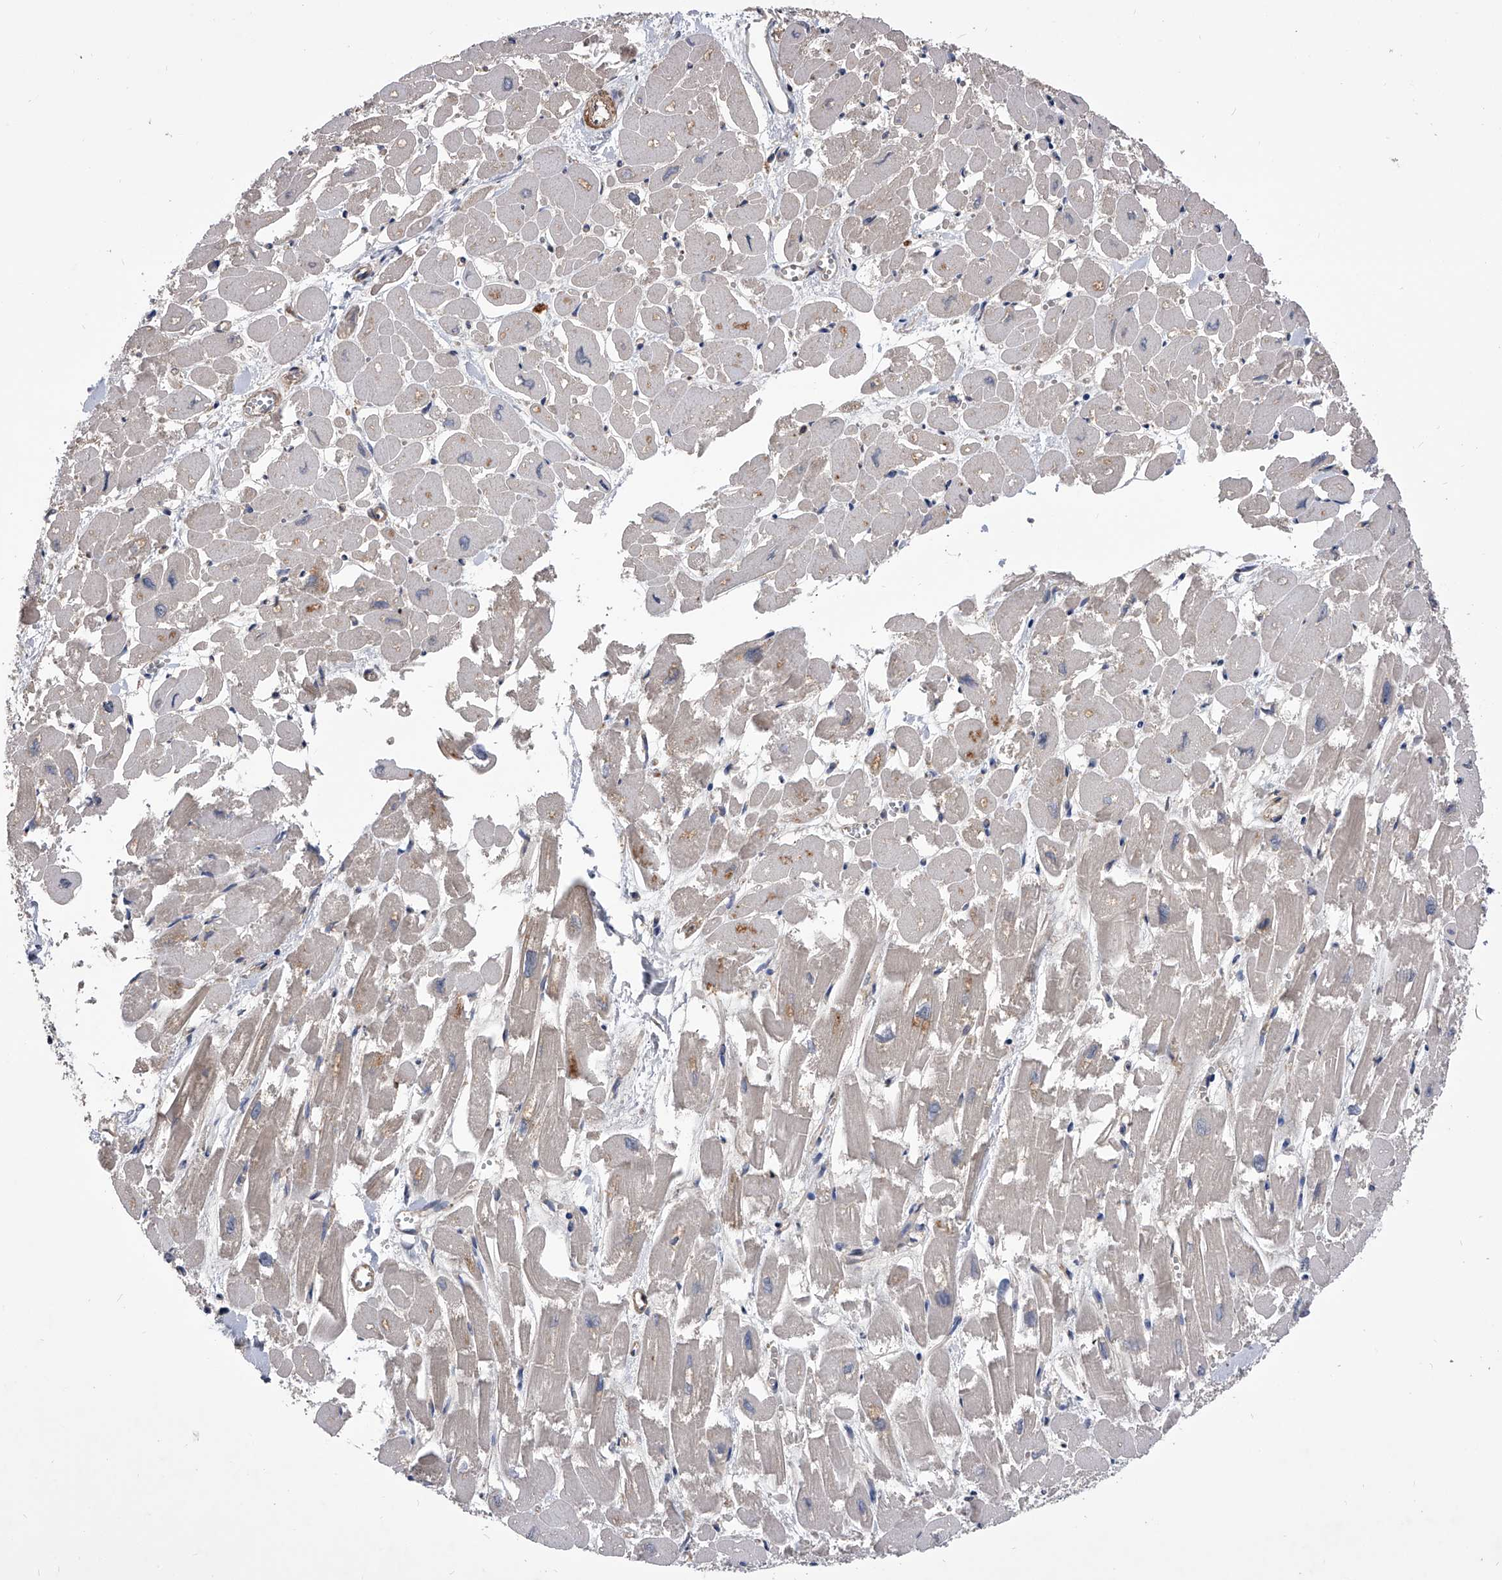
{"staining": {"intensity": "moderate", "quantity": "<25%", "location": "cytoplasmic/membranous"}, "tissue": "heart muscle", "cell_type": "Cardiomyocytes", "image_type": "normal", "snomed": [{"axis": "morphology", "description": "Normal tissue, NOS"}, {"axis": "topography", "description": "Heart"}], "caption": "Immunohistochemical staining of unremarkable human heart muscle displays <25% levels of moderate cytoplasmic/membranous protein staining in about <25% of cardiomyocytes.", "gene": "CUL7", "patient": {"sex": "male", "age": 54}}